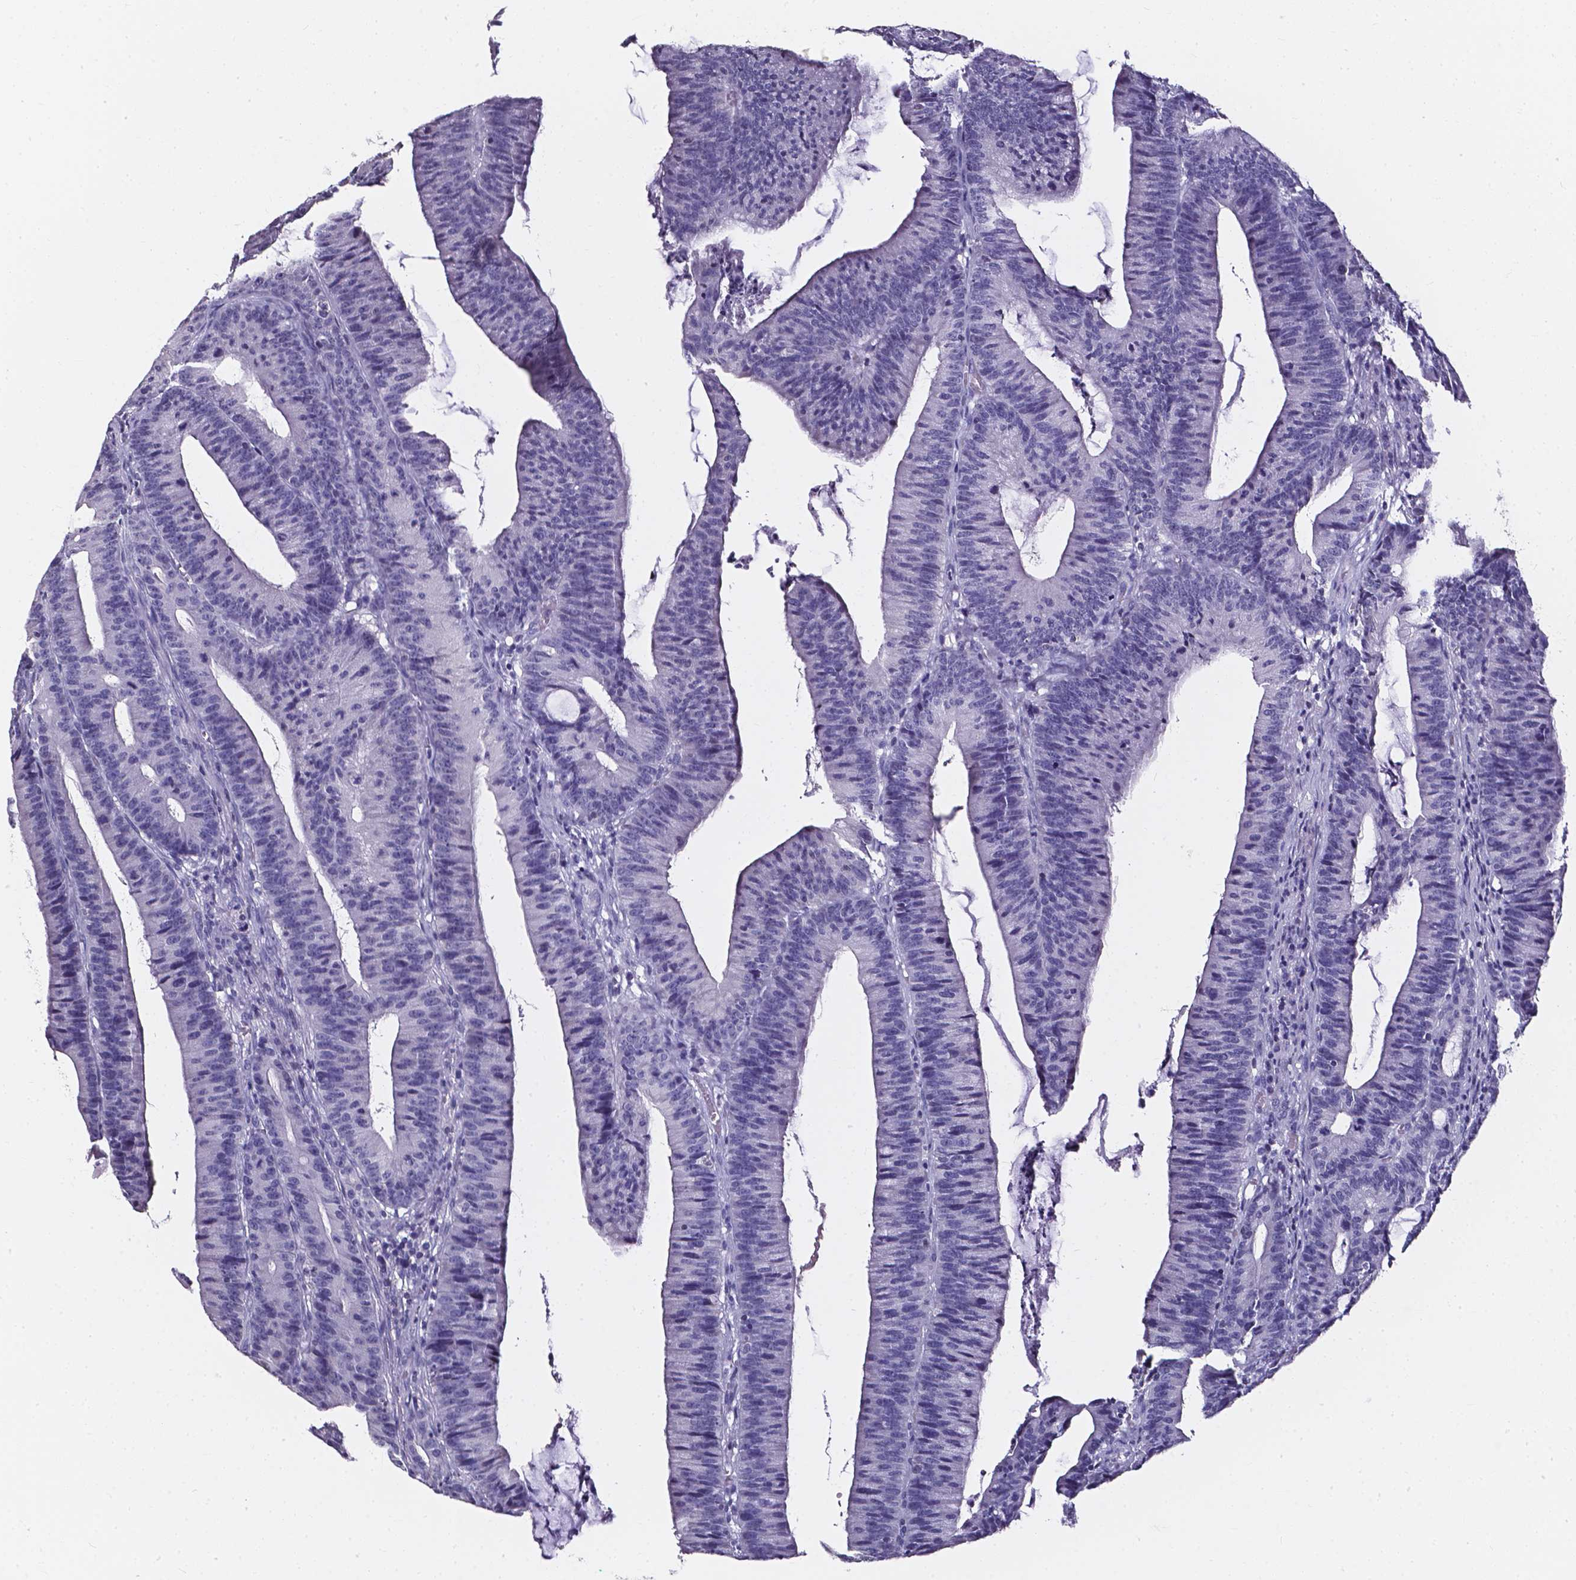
{"staining": {"intensity": "negative", "quantity": "none", "location": "none"}, "tissue": "colorectal cancer", "cell_type": "Tumor cells", "image_type": "cancer", "snomed": [{"axis": "morphology", "description": "Adenocarcinoma, NOS"}, {"axis": "topography", "description": "Colon"}], "caption": "This is a image of immunohistochemistry staining of adenocarcinoma (colorectal), which shows no positivity in tumor cells.", "gene": "AKR1B10", "patient": {"sex": "female", "age": 78}}